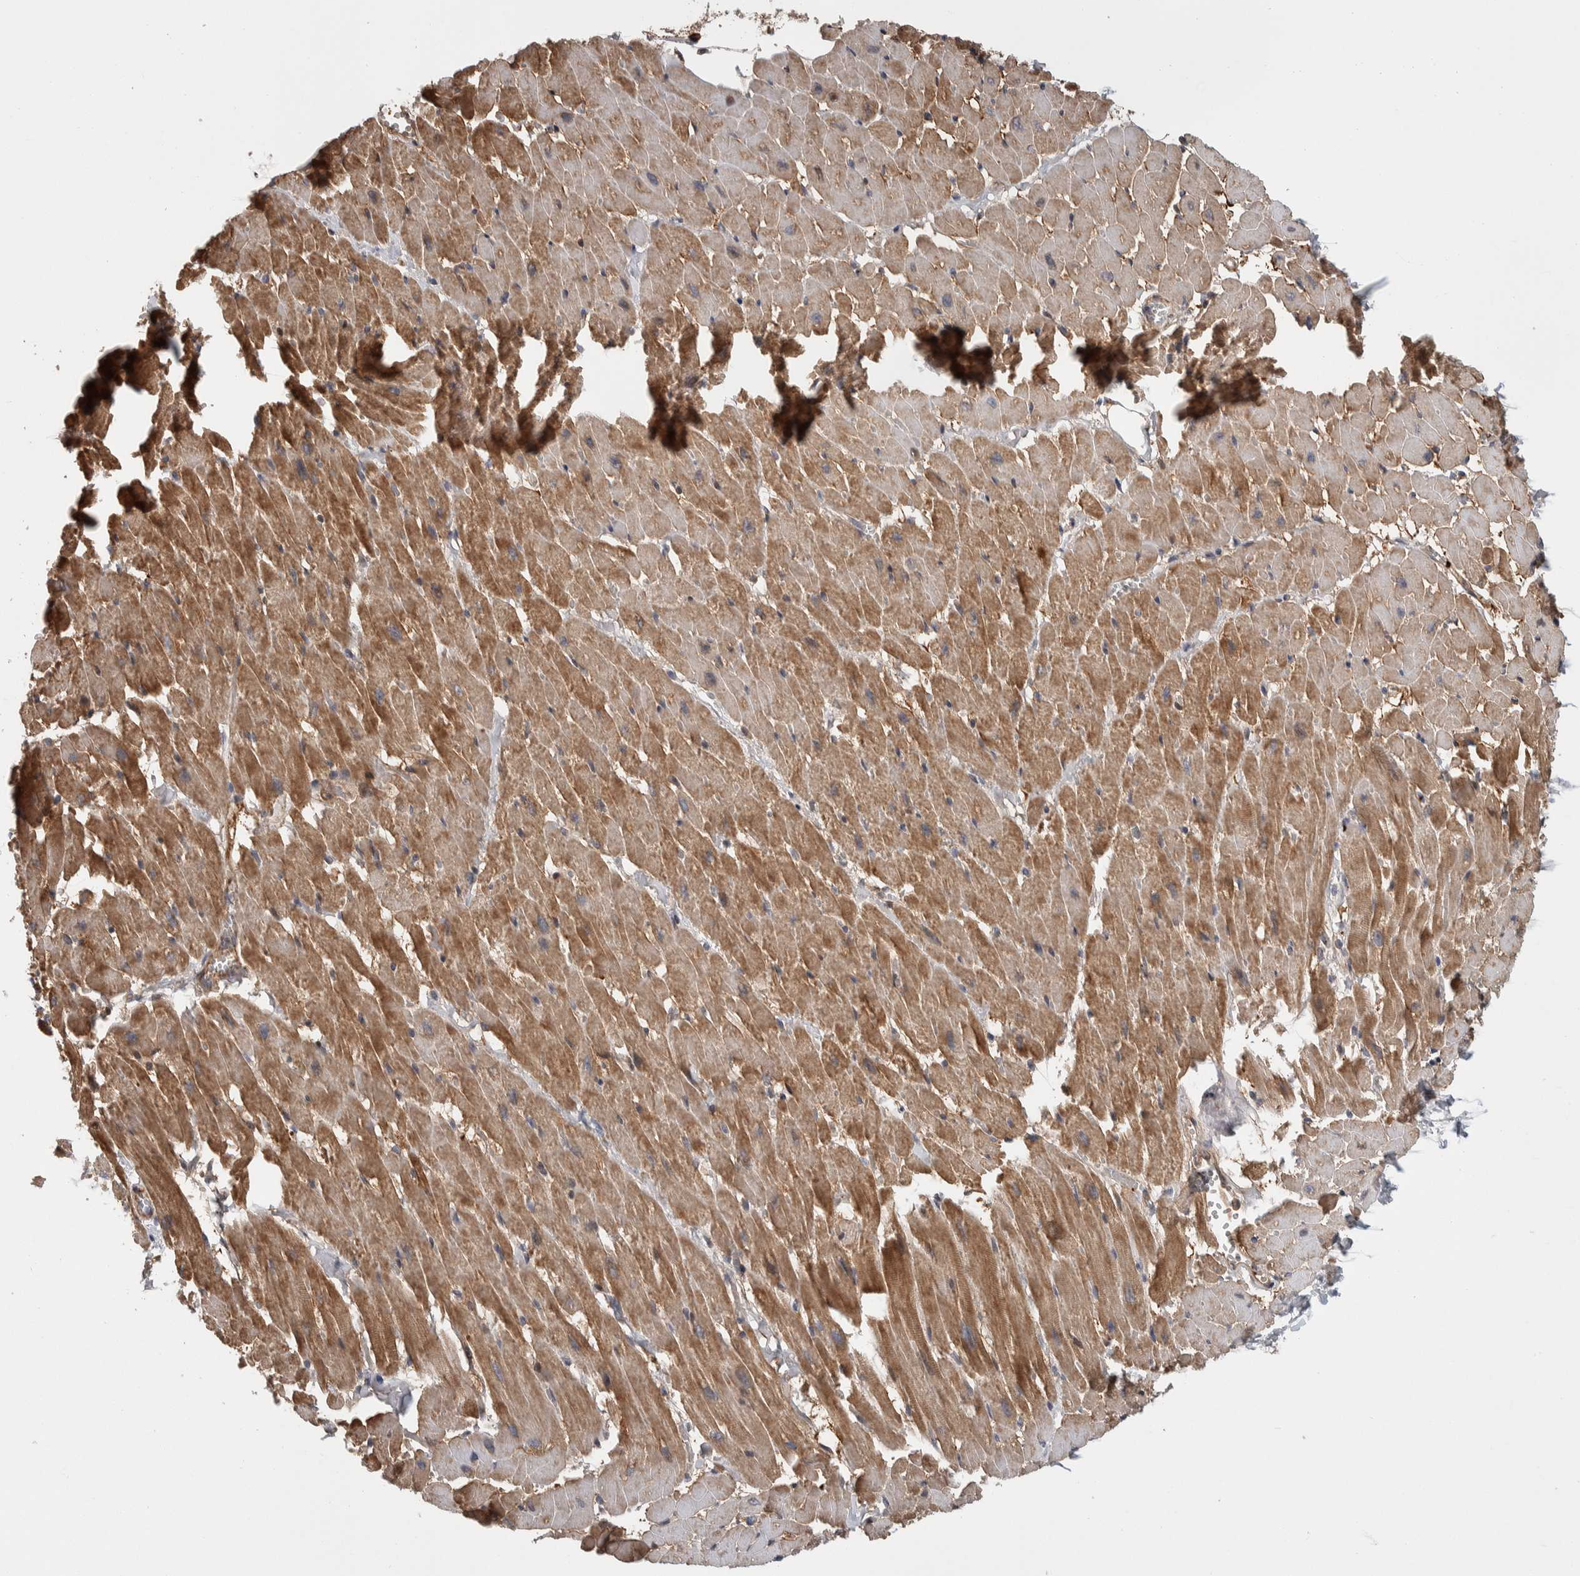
{"staining": {"intensity": "moderate", "quantity": ">75%", "location": "cytoplasmic/membranous"}, "tissue": "heart muscle", "cell_type": "Cardiomyocytes", "image_type": "normal", "snomed": [{"axis": "morphology", "description": "Normal tissue, NOS"}, {"axis": "topography", "description": "Heart"}], "caption": "DAB immunohistochemical staining of normal heart muscle shows moderate cytoplasmic/membranous protein staining in about >75% of cardiomyocytes.", "gene": "PSMG3", "patient": {"sex": "female", "age": 19}}